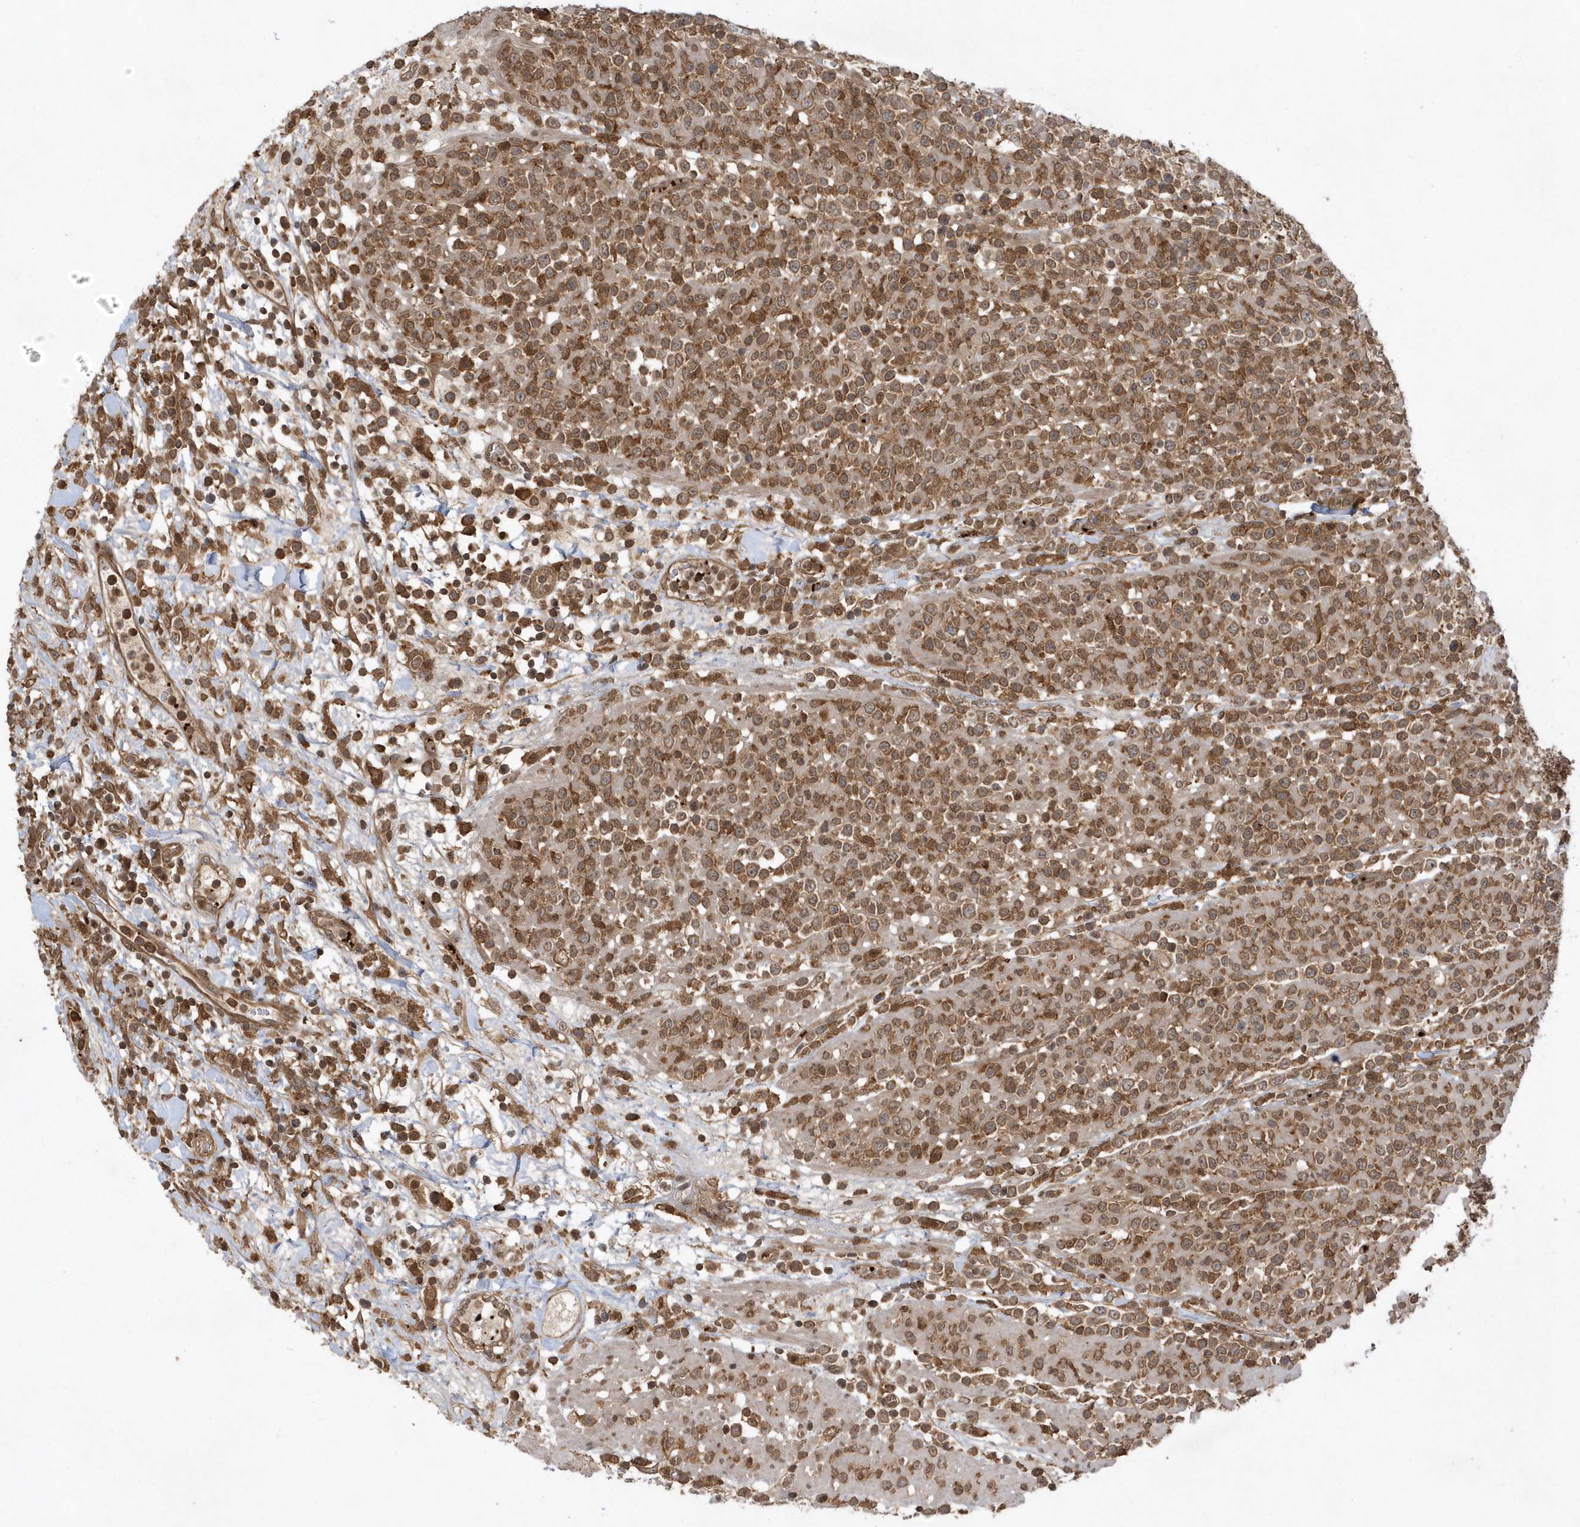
{"staining": {"intensity": "moderate", "quantity": ">75%", "location": "cytoplasmic/membranous"}, "tissue": "lymphoma", "cell_type": "Tumor cells", "image_type": "cancer", "snomed": [{"axis": "morphology", "description": "Malignant lymphoma, non-Hodgkin's type, High grade"}, {"axis": "topography", "description": "Colon"}], "caption": "An image showing moderate cytoplasmic/membranous positivity in about >75% of tumor cells in malignant lymphoma, non-Hodgkin's type (high-grade), as visualized by brown immunohistochemical staining.", "gene": "ACYP1", "patient": {"sex": "female", "age": 53}}